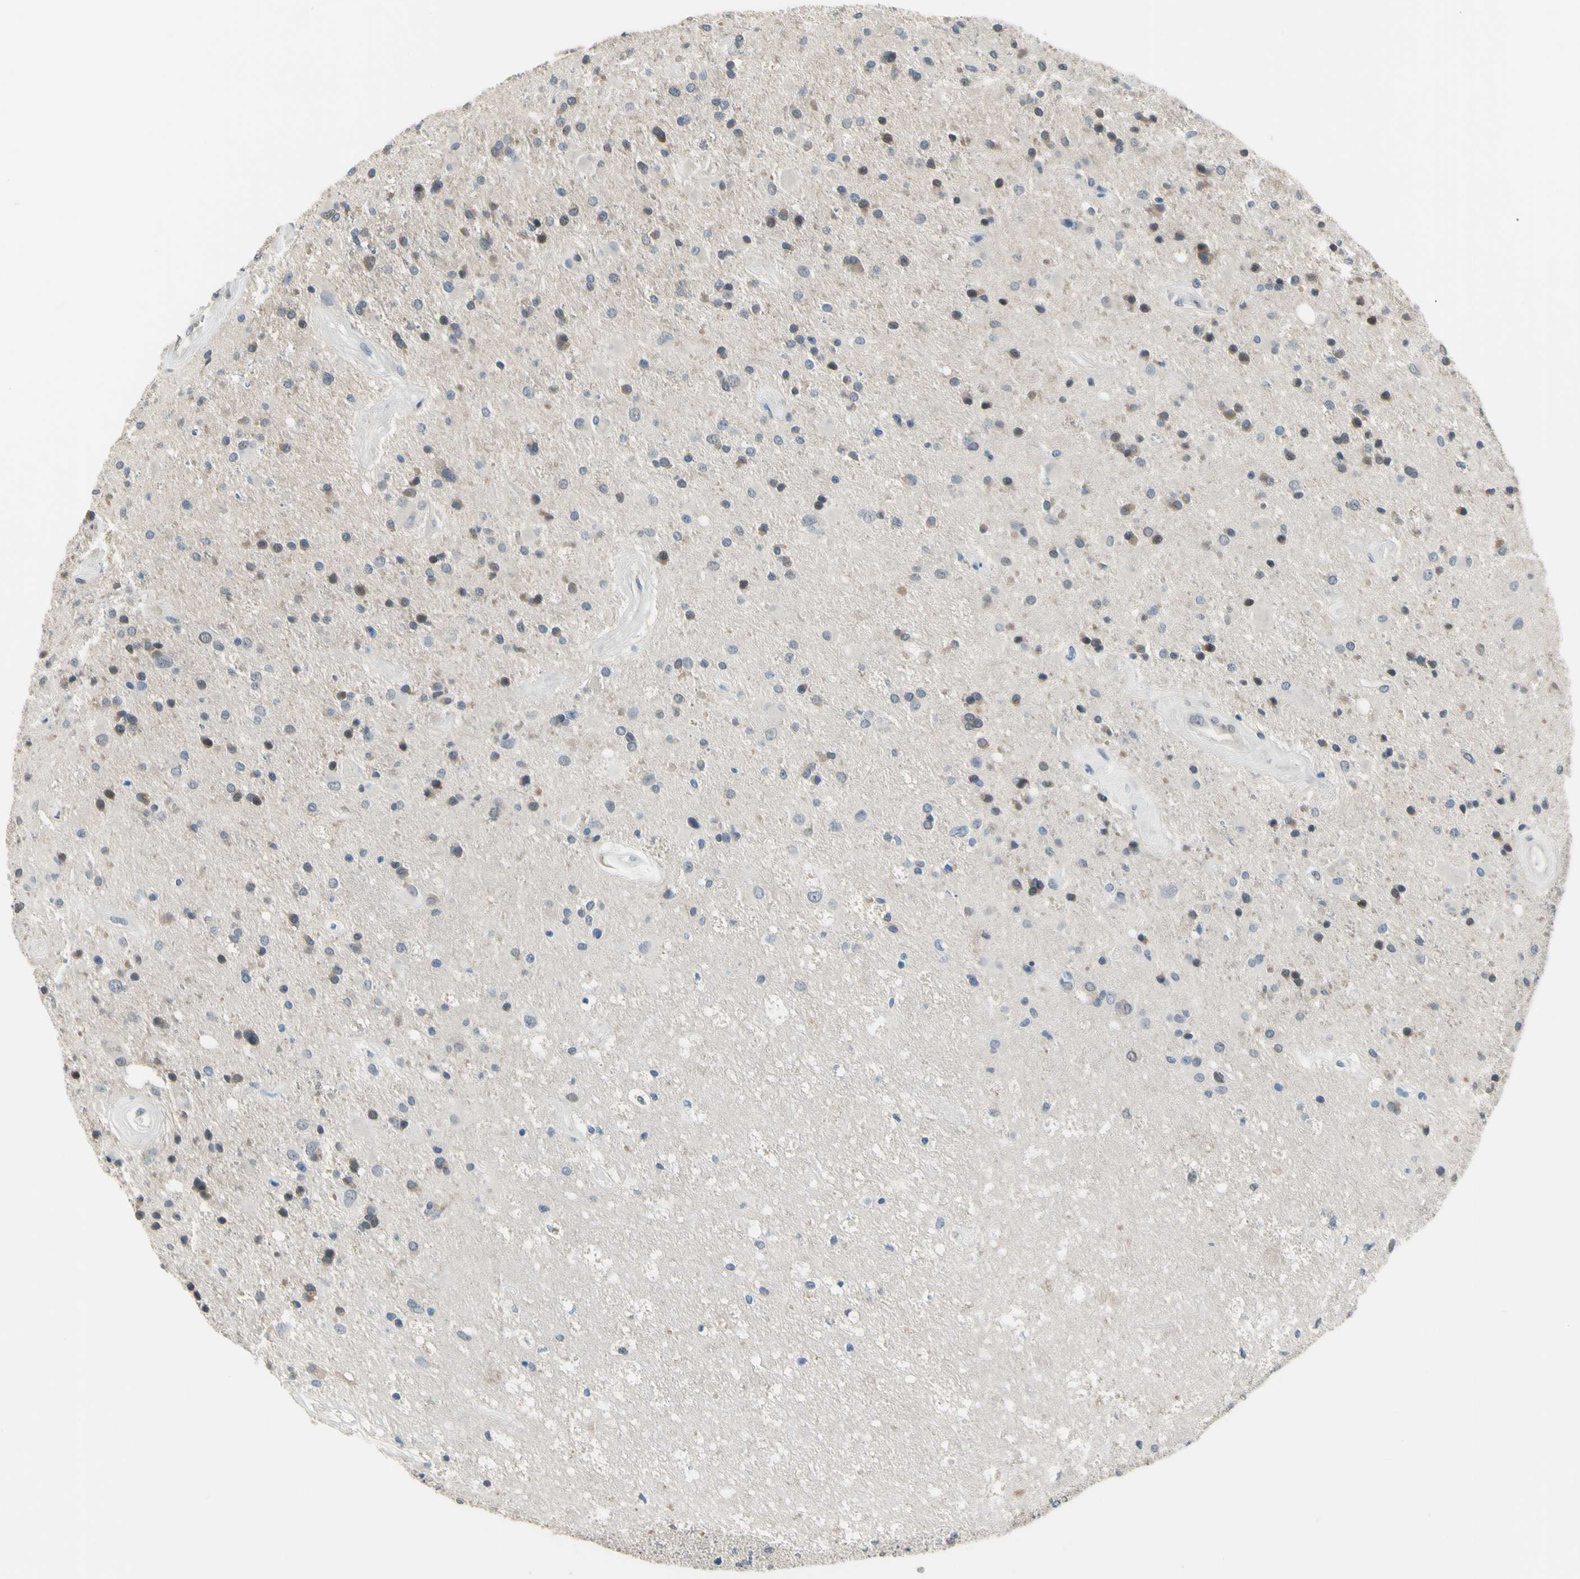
{"staining": {"intensity": "moderate", "quantity": "25%-75%", "location": "cytoplasmic/membranous"}, "tissue": "glioma", "cell_type": "Tumor cells", "image_type": "cancer", "snomed": [{"axis": "morphology", "description": "Glioma, malignant, Low grade"}, {"axis": "topography", "description": "Brain"}], "caption": "Human glioma stained with a brown dye shows moderate cytoplasmic/membranous positive positivity in about 25%-75% of tumor cells.", "gene": "HSPA4", "patient": {"sex": "male", "age": 58}}